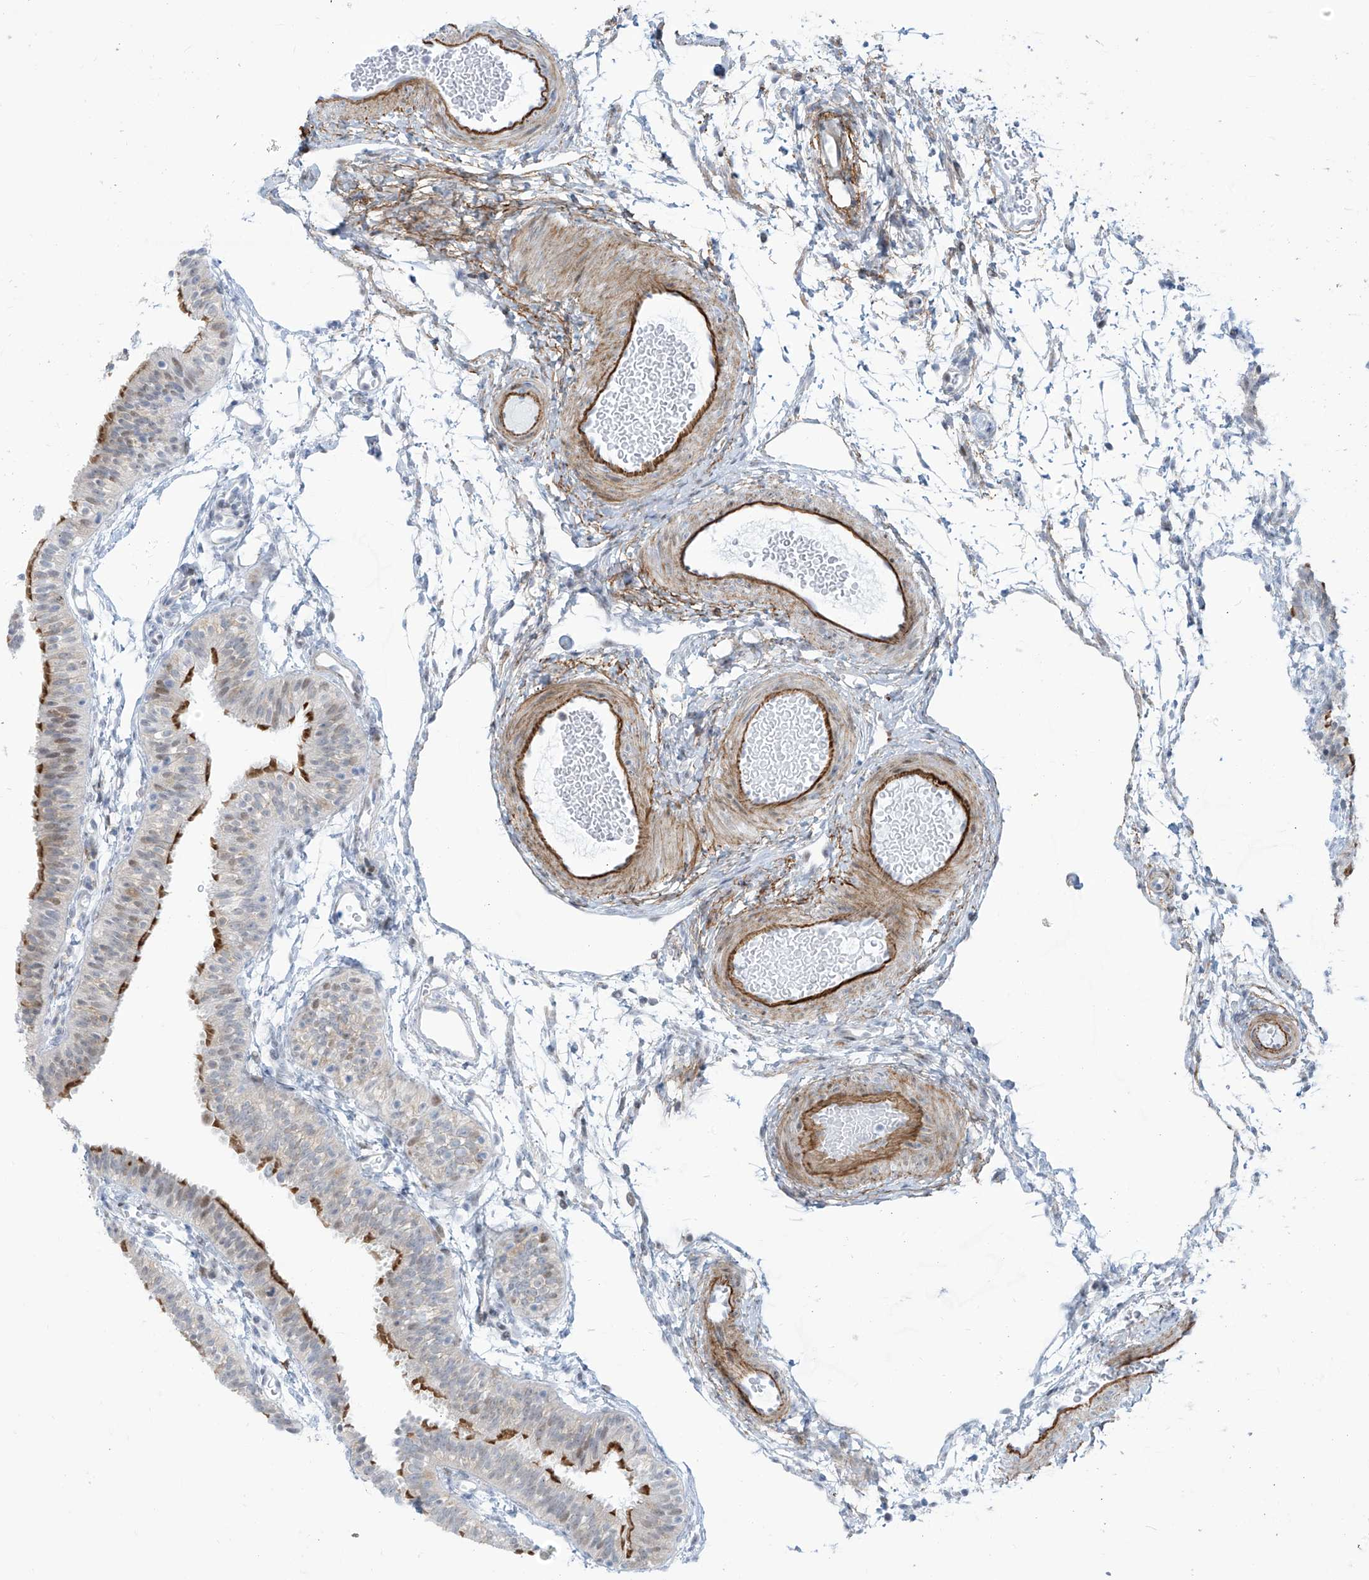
{"staining": {"intensity": "moderate", "quantity": "<25%", "location": "cytoplasmic/membranous,nuclear"}, "tissue": "fallopian tube", "cell_type": "Glandular cells", "image_type": "normal", "snomed": [{"axis": "morphology", "description": "Normal tissue, NOS"}, {"axis": "topography", "description": "Fallopian tube"}], "caption": "Protein staining of normal fallopian tube demonstrates moderate cytoplasmic/membranous,nuclear positivity in approximately <25% of glandular cells. The staining is performed using DAB (3,3'-diaminobenzidine) brown chromogen to label protein expression. The nuclei are counter-stained blue using hematoxylin.", "gene": "LIN9", "patient": {"sex": "female", "age": 35}}